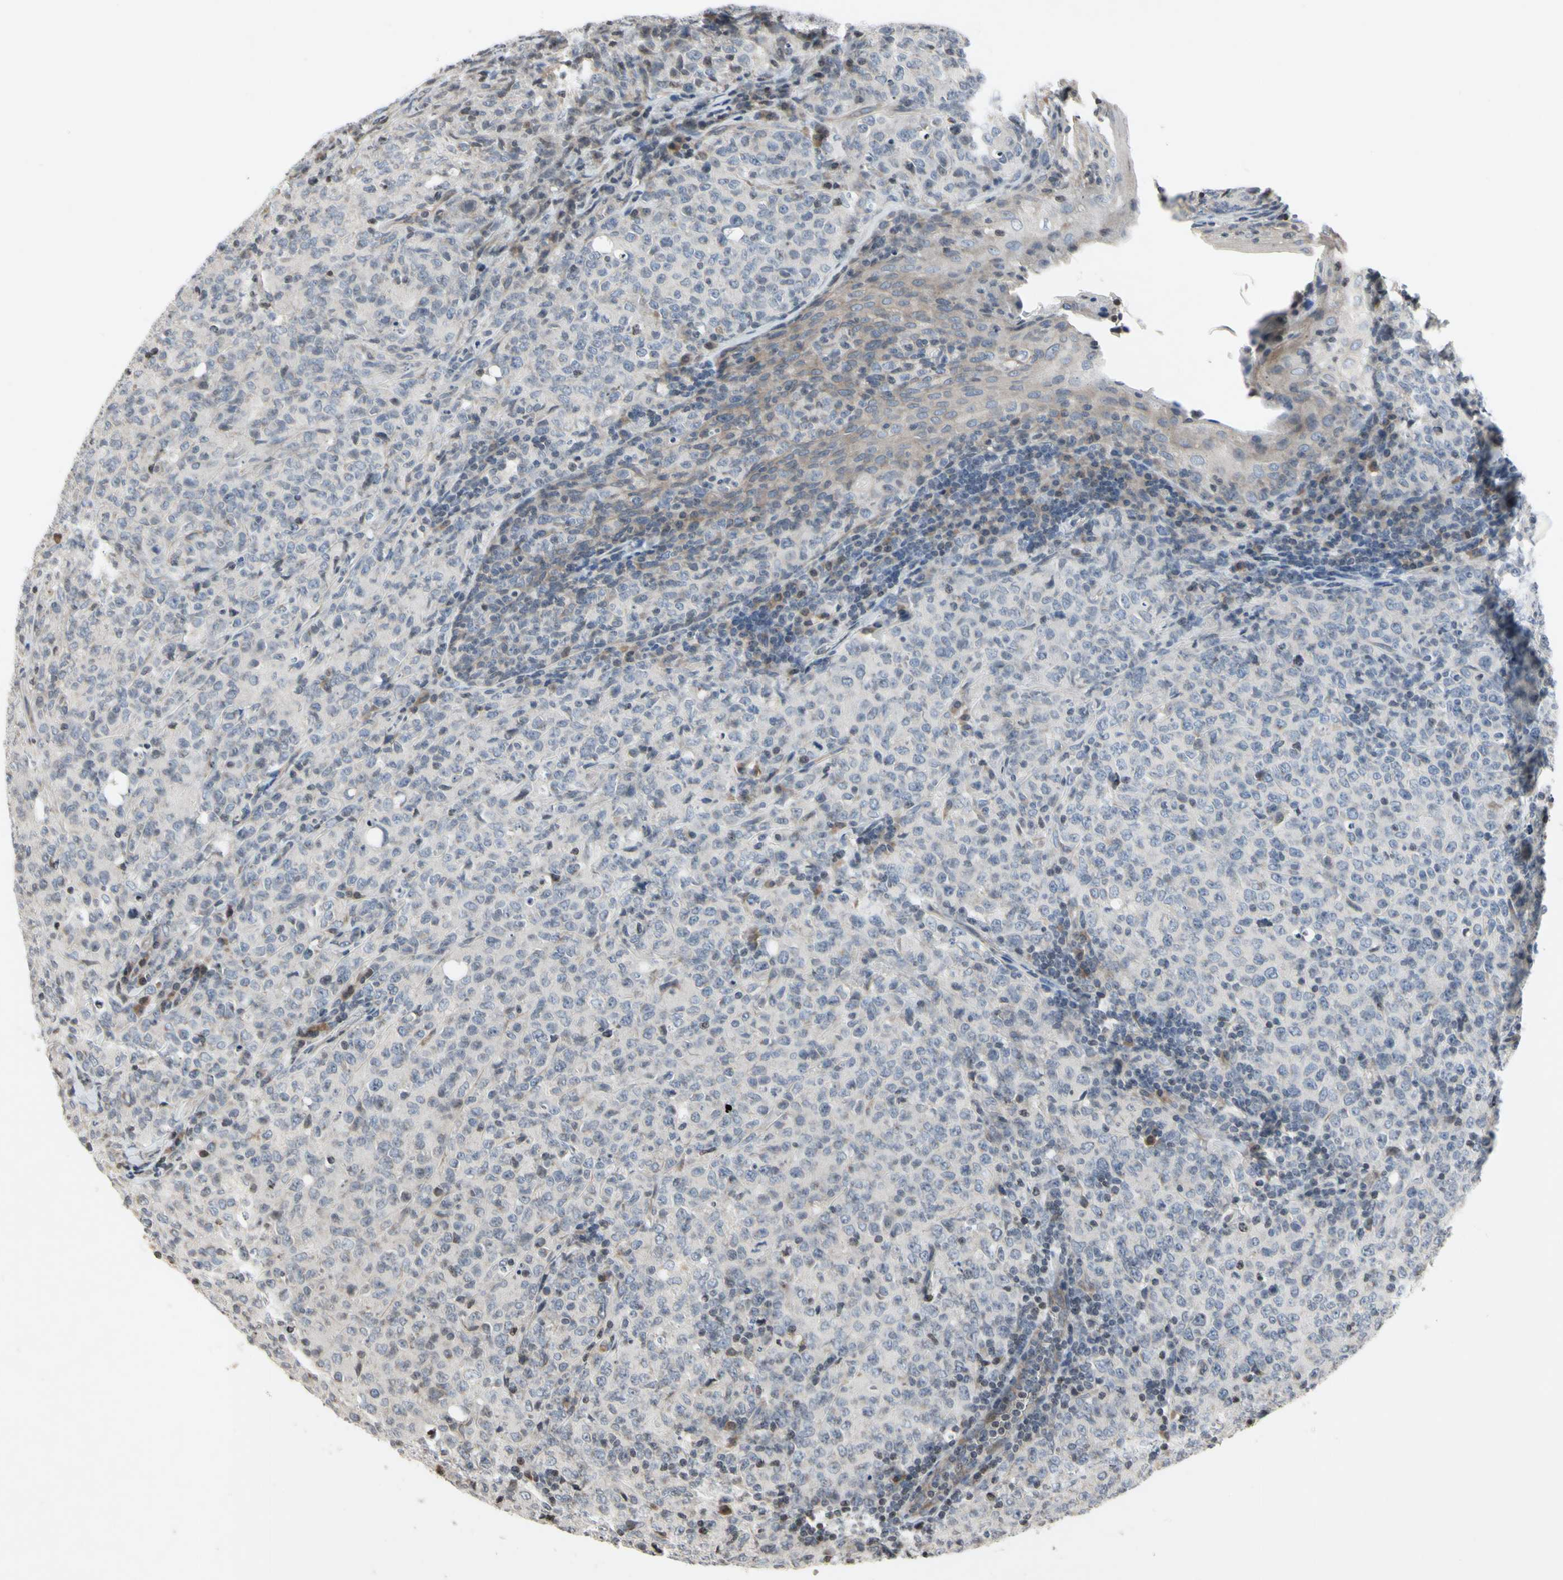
{"staining": {"intensity": "negative", "quantity": "none", "location": "none"}, "tissue": "lymphoma", "cell_type": "Tumor cells", "image_type": "cancer", "snomed": [{"axis": "morphology", "description": "Malignant lymphoma, non-Hodgkin's type, High grade"}, {"axis": "topography", "description": "Tonsil"}], "caption": "Image shows no significant protein positivity in tumor cells of high-grade malignant lymphoma, non-Hodgkin's type.", "gene": "ARG1", "patient": {"sex": "female", "age": 36}}